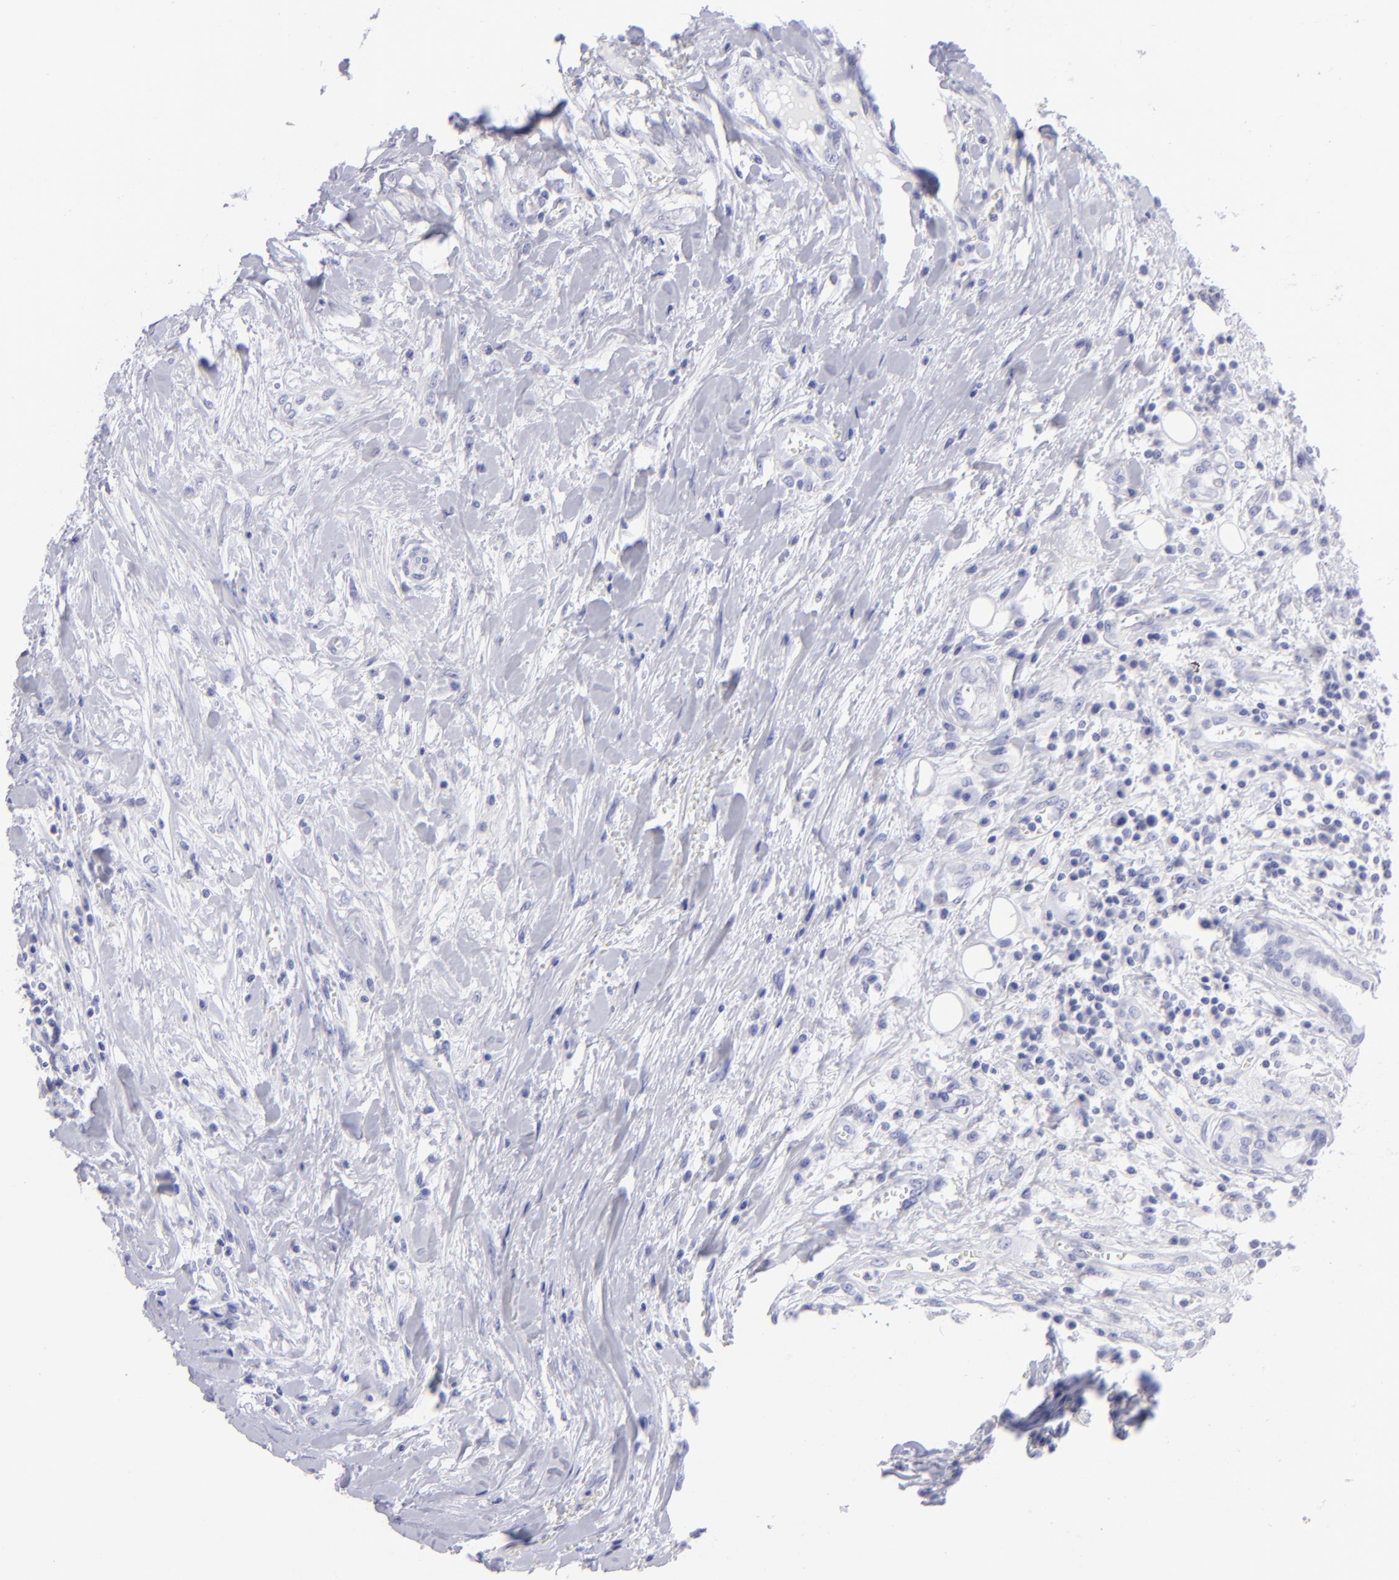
{"staining": {"intensity": "negative", "quantity": "none", "location": "none"}, "tissue": "head and neck cancer", "cell_type": "Tumor cells", "image_type": "cancer", "snomed": [{"axis": "morphology", "description": "Squamous cell carcinoma, NOS"}, {"axis": "morphology", "description": "Squamous cell carcinoma, metastatic, NOS"}, {"axis": "topography", "description": "Lymph node"}, {"axis": "topography", "description": "Salivary gland"}, {"axis": "topography", "description": "Head-Neck"}], "caption": "This is an immunohistochemistry (IHC) histopathology image of head and neck cancer (metastatic squamous cell carcinoma). There is no staining in tumor cells.", "gene": "SLC1A3", "patient": {"sex": "female", "age": 74}}